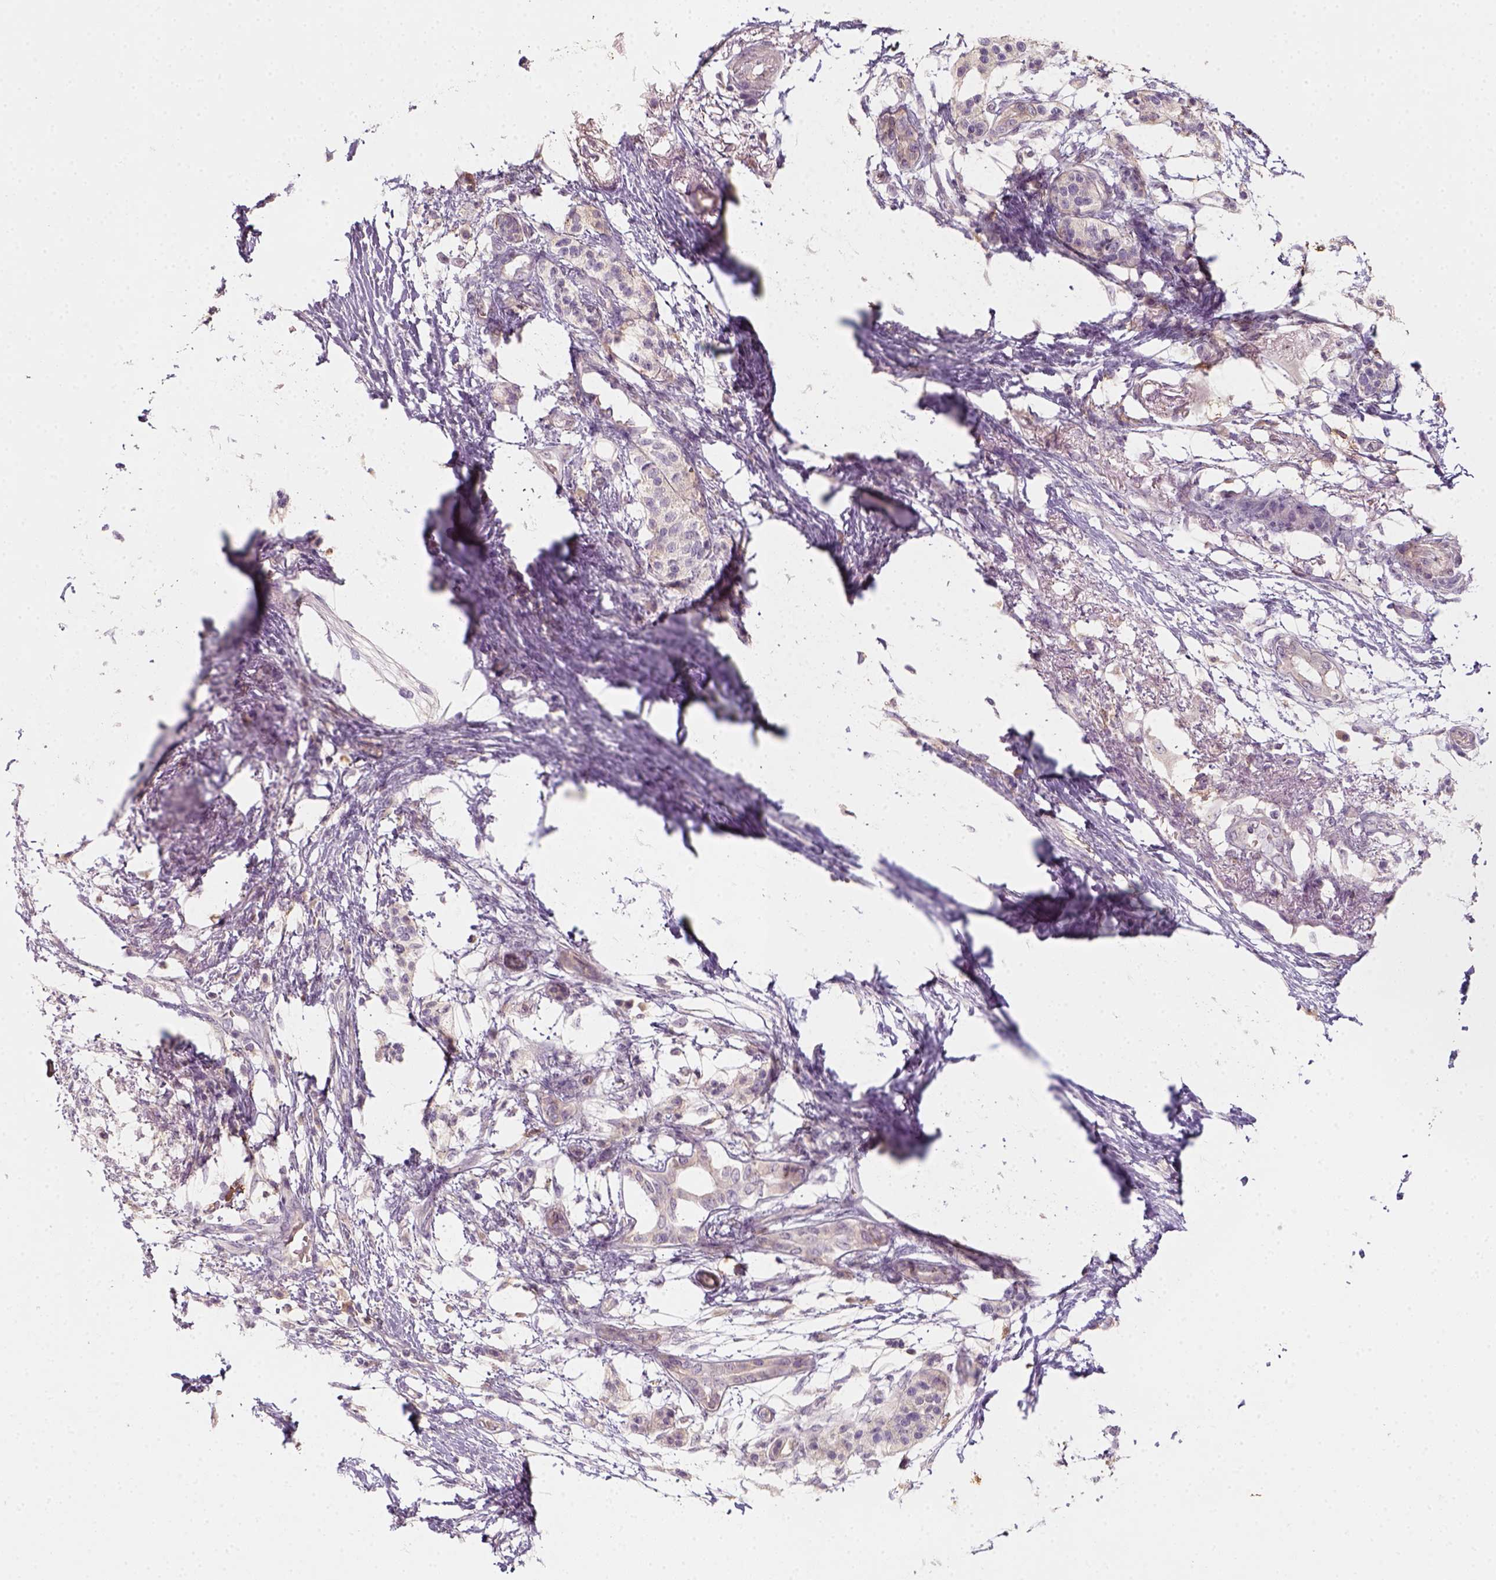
{"staining": {"intensity": "weak", "quantity": "<25%", "location": "cytoplasmic/membranous"}, "tissue": "pancreatic cancer", "cell_type": "Tumor cells", "image_type": "cancer", "snomed": [{"axis": "morphology", "description": "Adenocarcinoma, NOS"}, {"axis": "topography", "description": "Pancreas"}], "caption": "An immunohistochemistry photomicrograph of pancreatic cancer (adenocarcinoma) is shown. There is no staining in tumor cells of pancreatic cancer (adenocarcinoma).", "gene": "AQP9", "patient": {"sex": "female", "age": 72}}